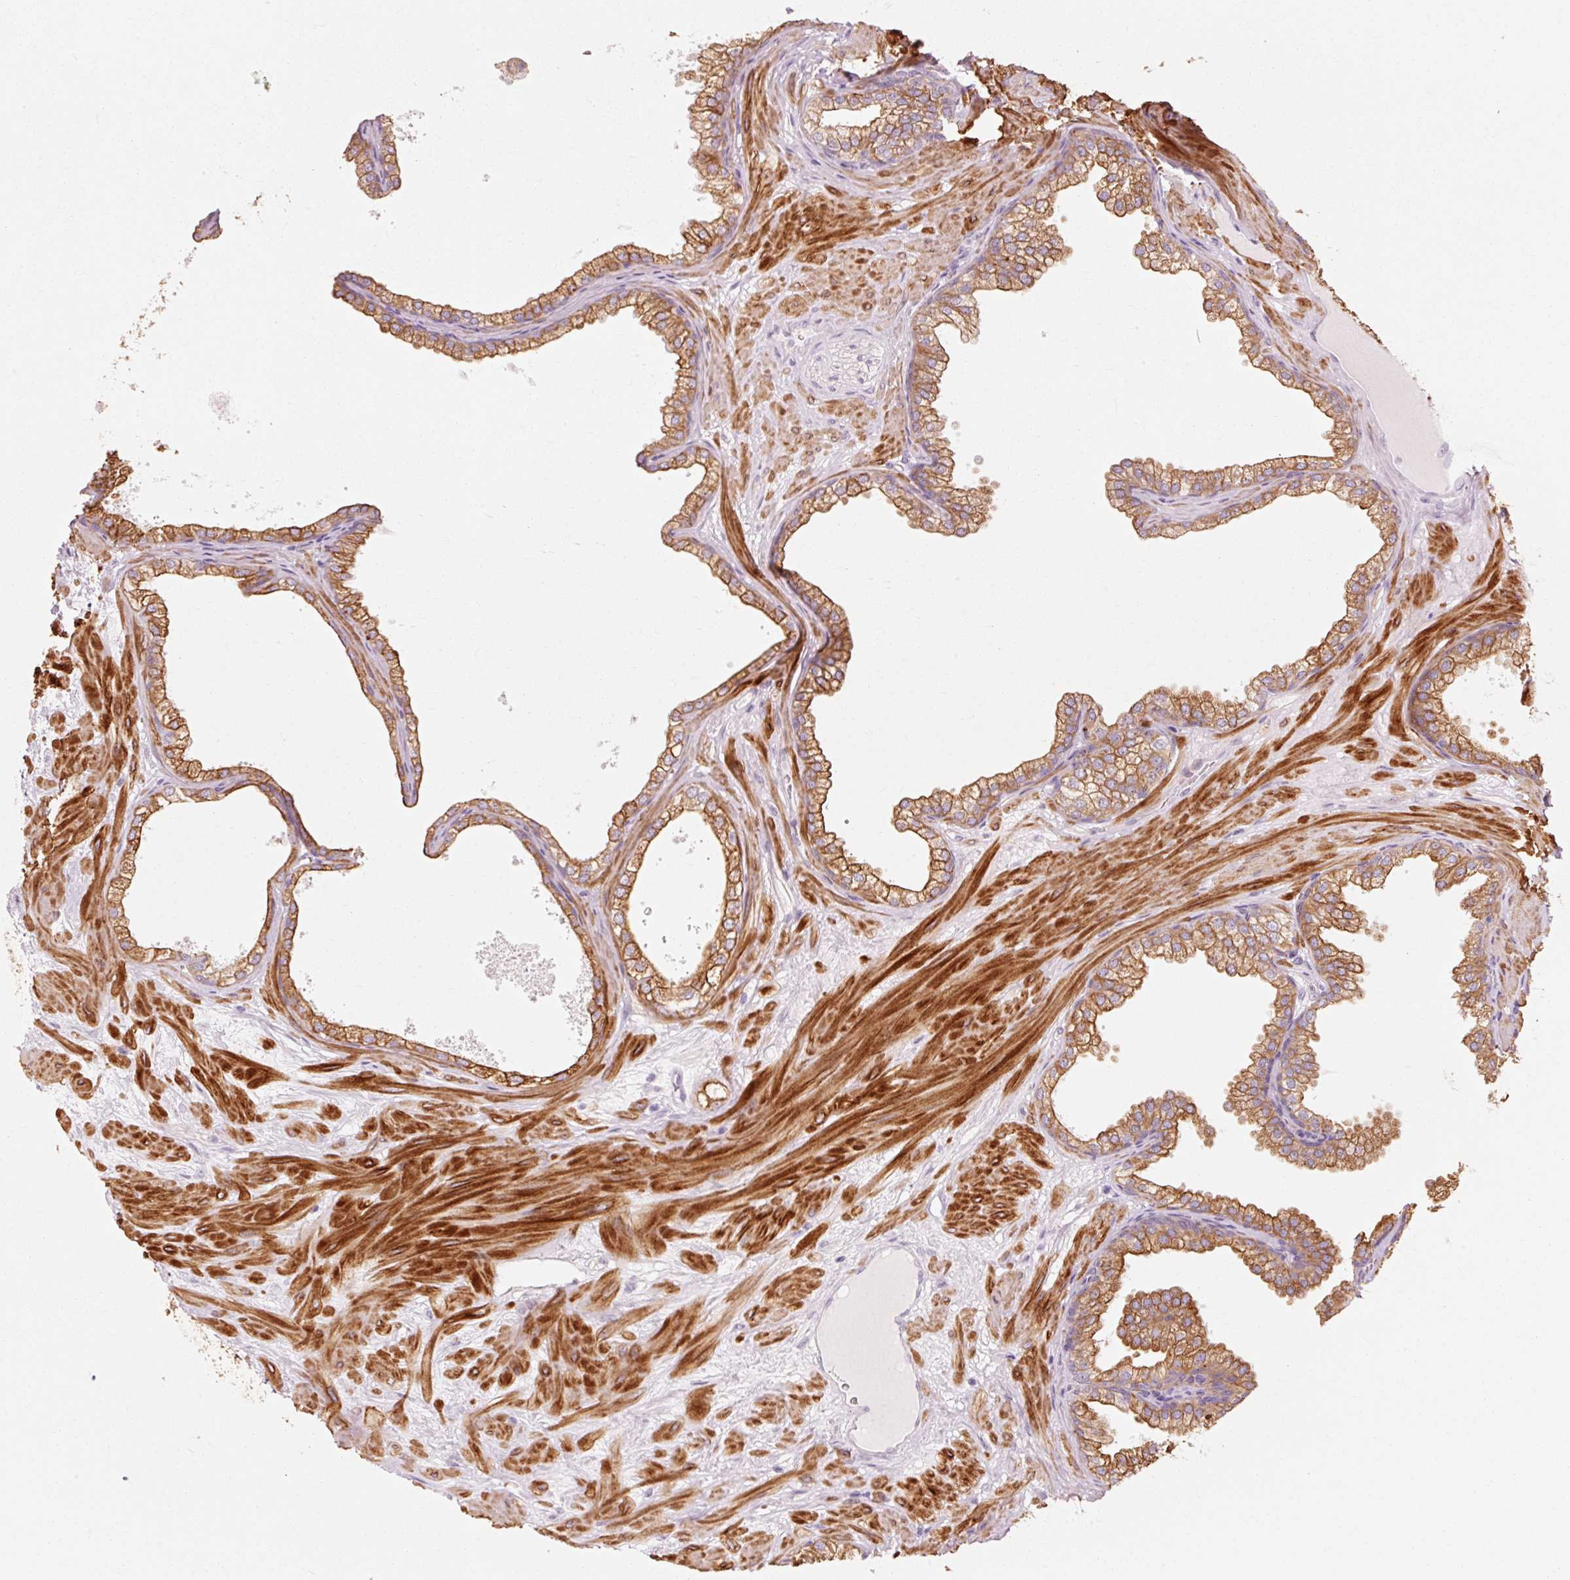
{"staining": {"intensity": "moderate", "quantity": ">75%", "location": "cytoplasmic/membranous"}, "tissue": "prostate", "cell_type": "Glandular cells", "image_type": "normal", "snomed": [{"axis": "morphology", "description": "Normal tissue, NOS"}, {"axis": "topography", "description": "Prostate"}], "caption": "Prostate was stained to show a protein in brown. There is medium levels of moderate cytoplasmic/membranous expression in approximately >75% of glandular cells. (DAB (3,3'-diaminobenzidine) = brown stain, brightfield microscopy at high magnification).", "gene": "TRIM73", "patient": {"sex": "male", "age": 37}}